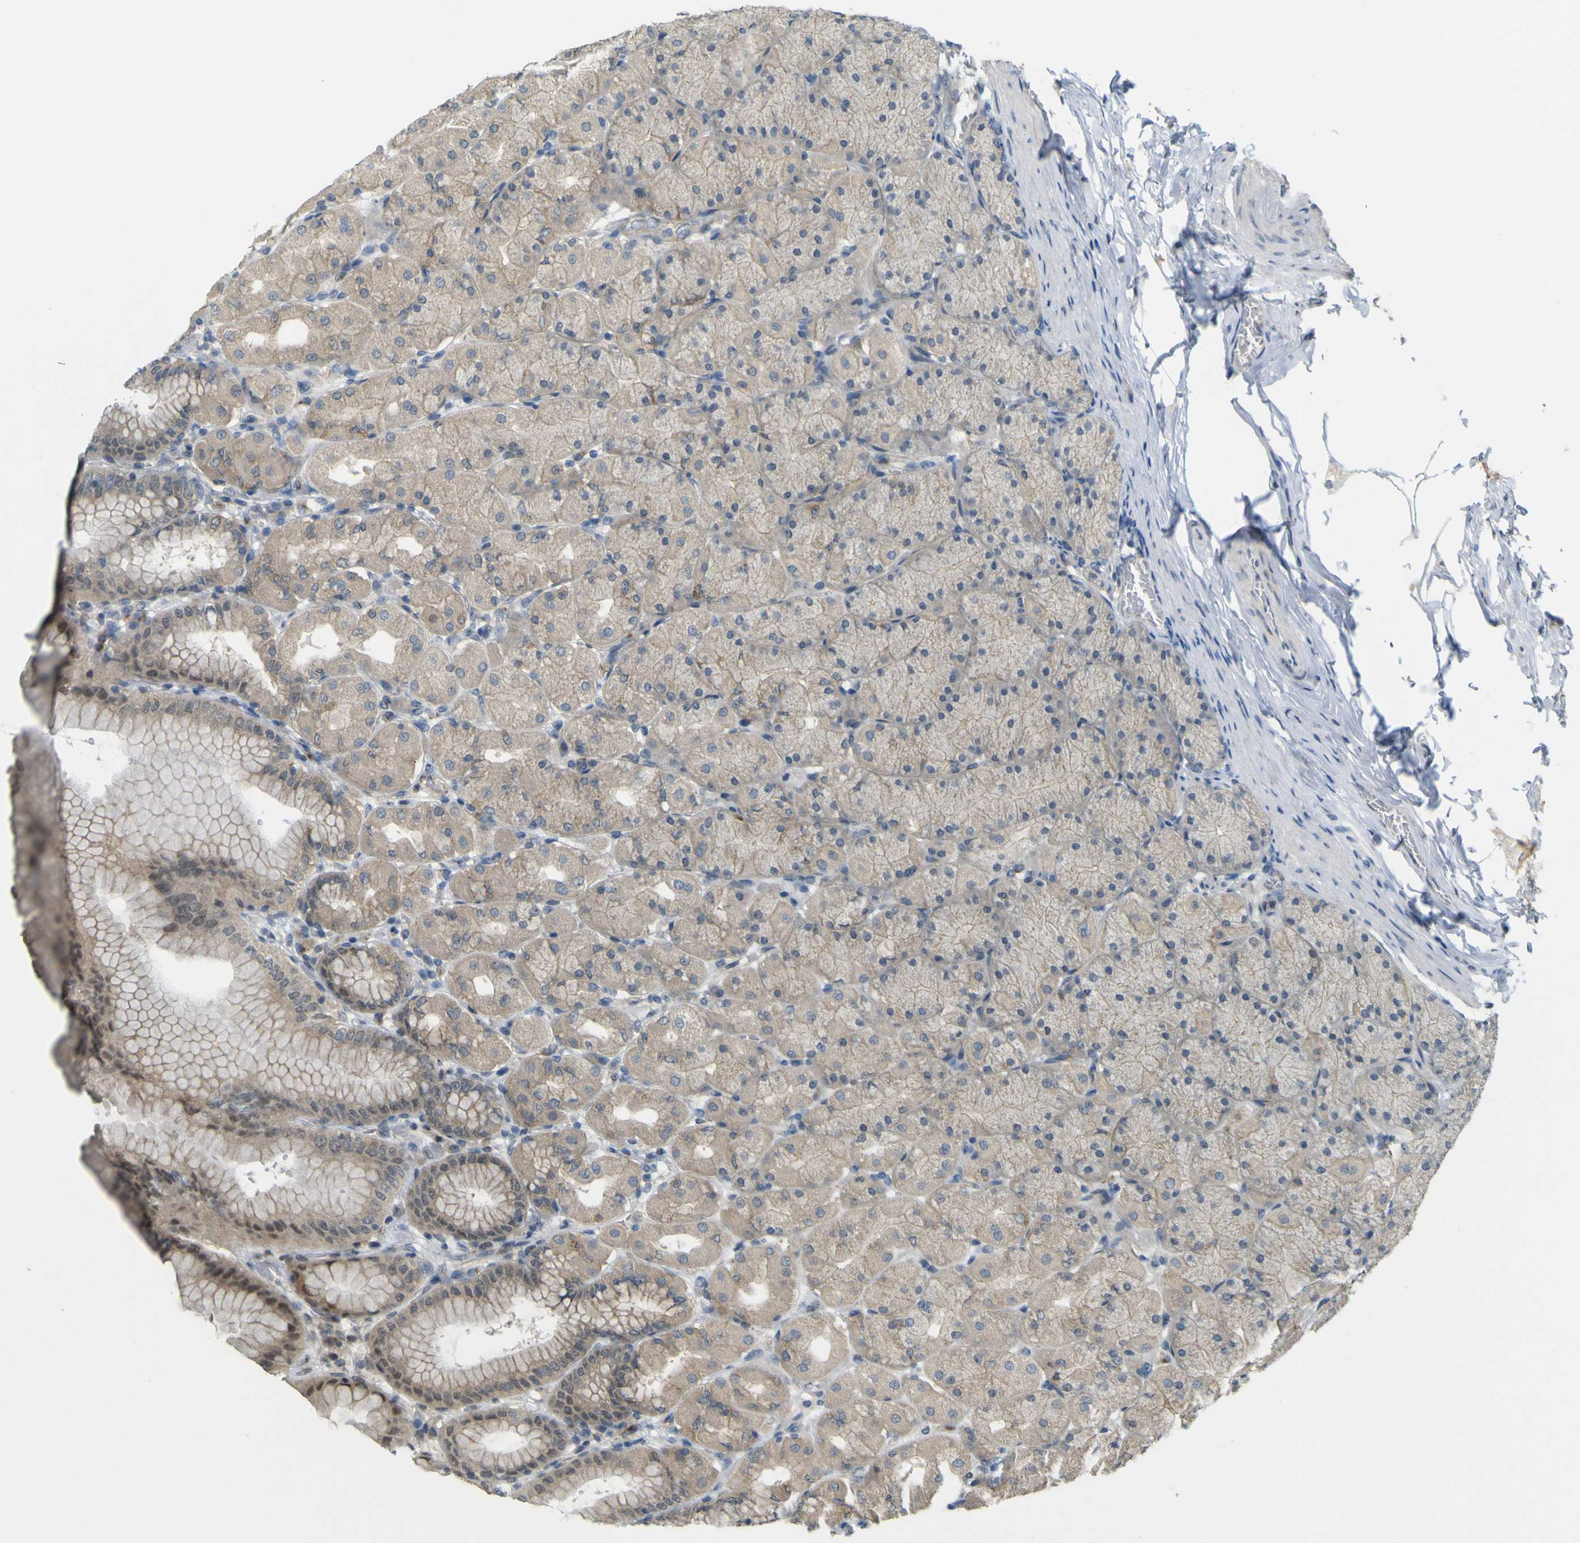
{"staining": {"intensity": "weak", "quantity": ">75%", "location": "cytoplasmic/membranous"}, "tissue": "stomach", "cell_type": "Glandular cells", "image_type": "normal", "snomed": [{"axis": "morphology", "description": "Normal tissue, NOS"}, {"axis": "topography", "description": "Stomach, upper"}], "caption": "Stomach stained with immunohistochemistry displays weak cytoplasmic/membranous staining in about >75% of glandular cells.", "gene": "IGF2R", "patient": {"sex": "female", "age": 56}}